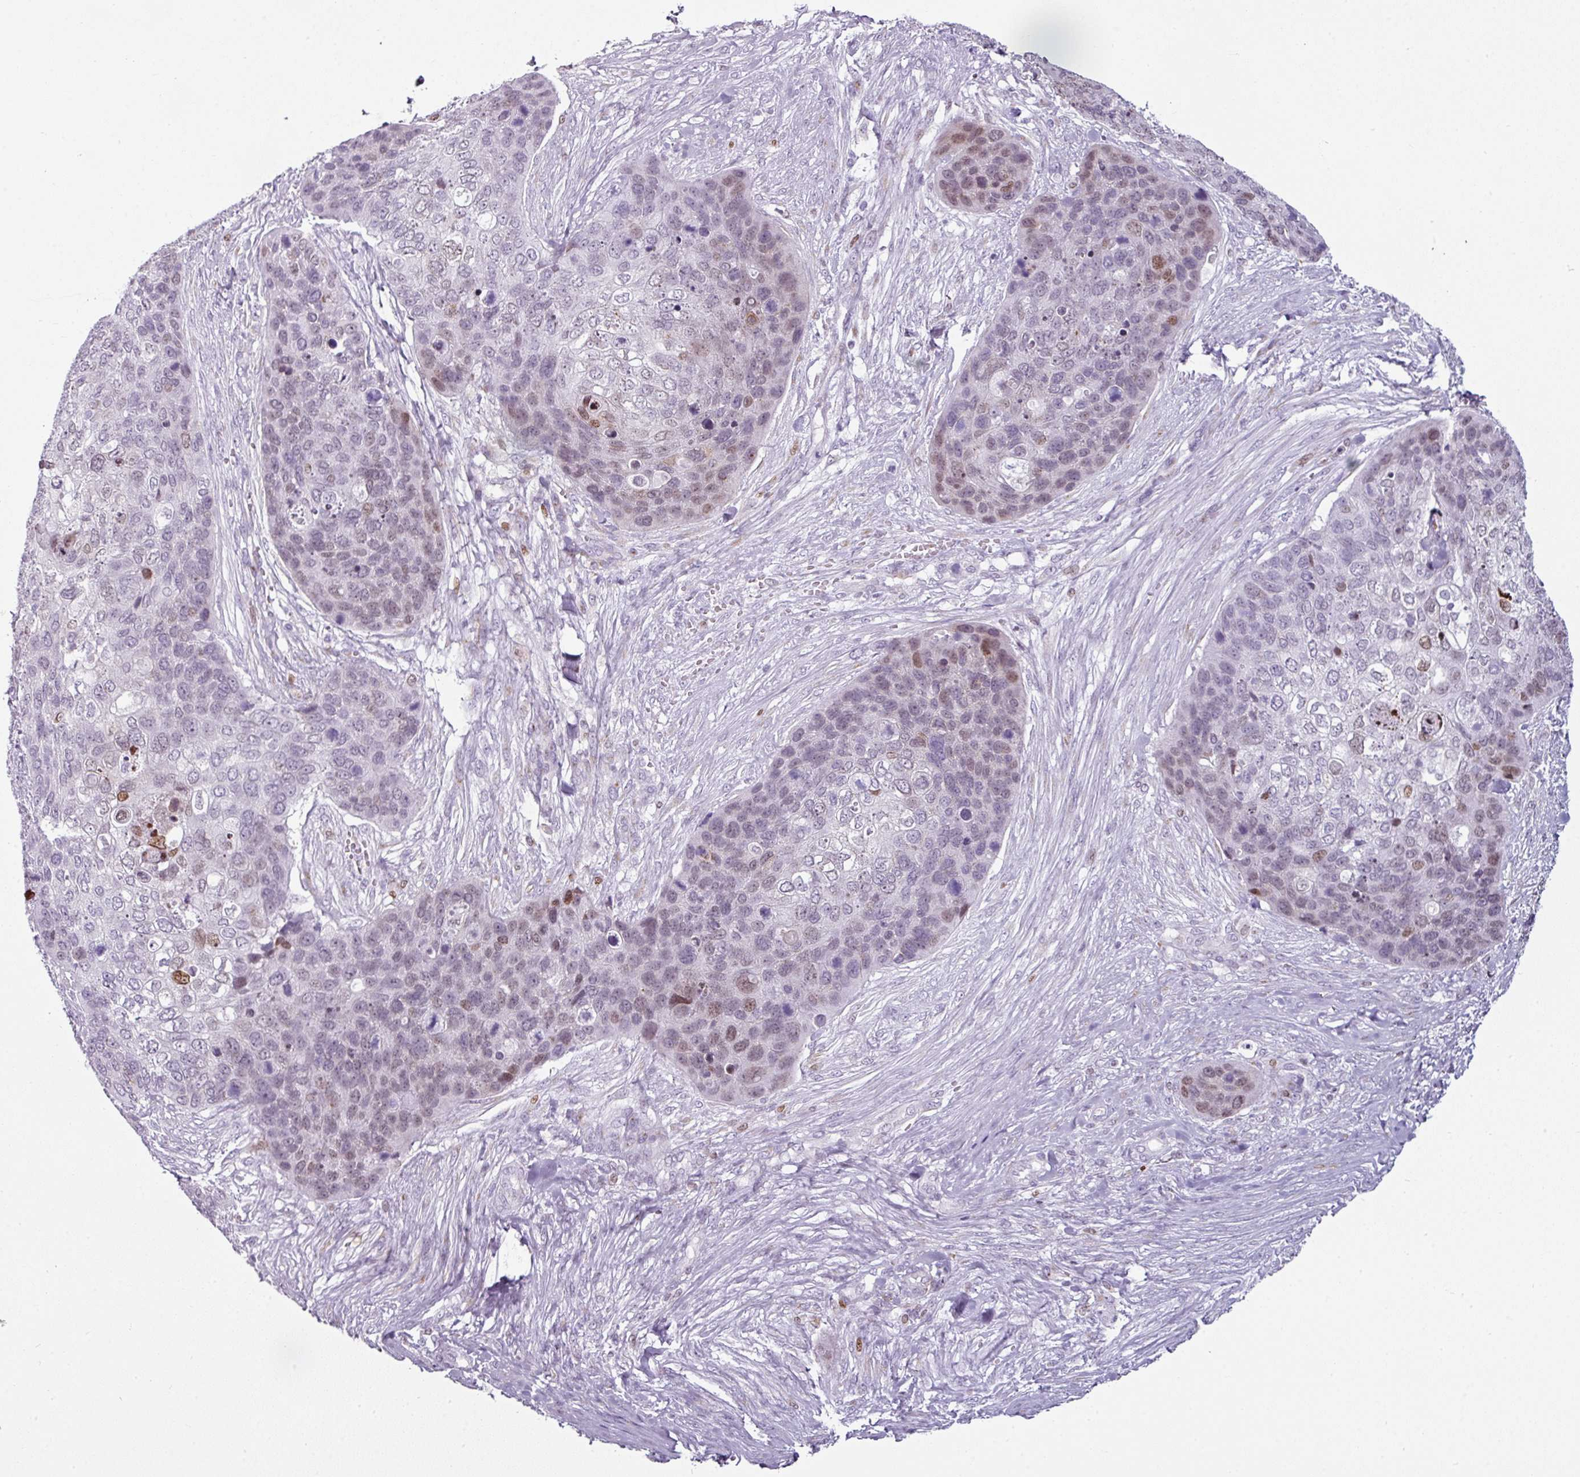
{"staining": {"intensity": "moderate", "quantity": "<25%", "location": "nuclear"}, "tissue": "skin cancer", "cell_type": "Tumor cells", "image_type": "cancer", "snomed": [{"axis": "morphology", "description": "Basal cell carcinoma"}, {"axis": "topography", "description": "Skin"}], "caption": "Immunohistochemistry photomicrograph of human skin basal cell carcinoma stained for a protein (brown), which reveals low levels of moderate nuclear expression in about <25% of tumor cells.", "gene": "SYT8", "patient": {"sex": "female", "age": 74}}